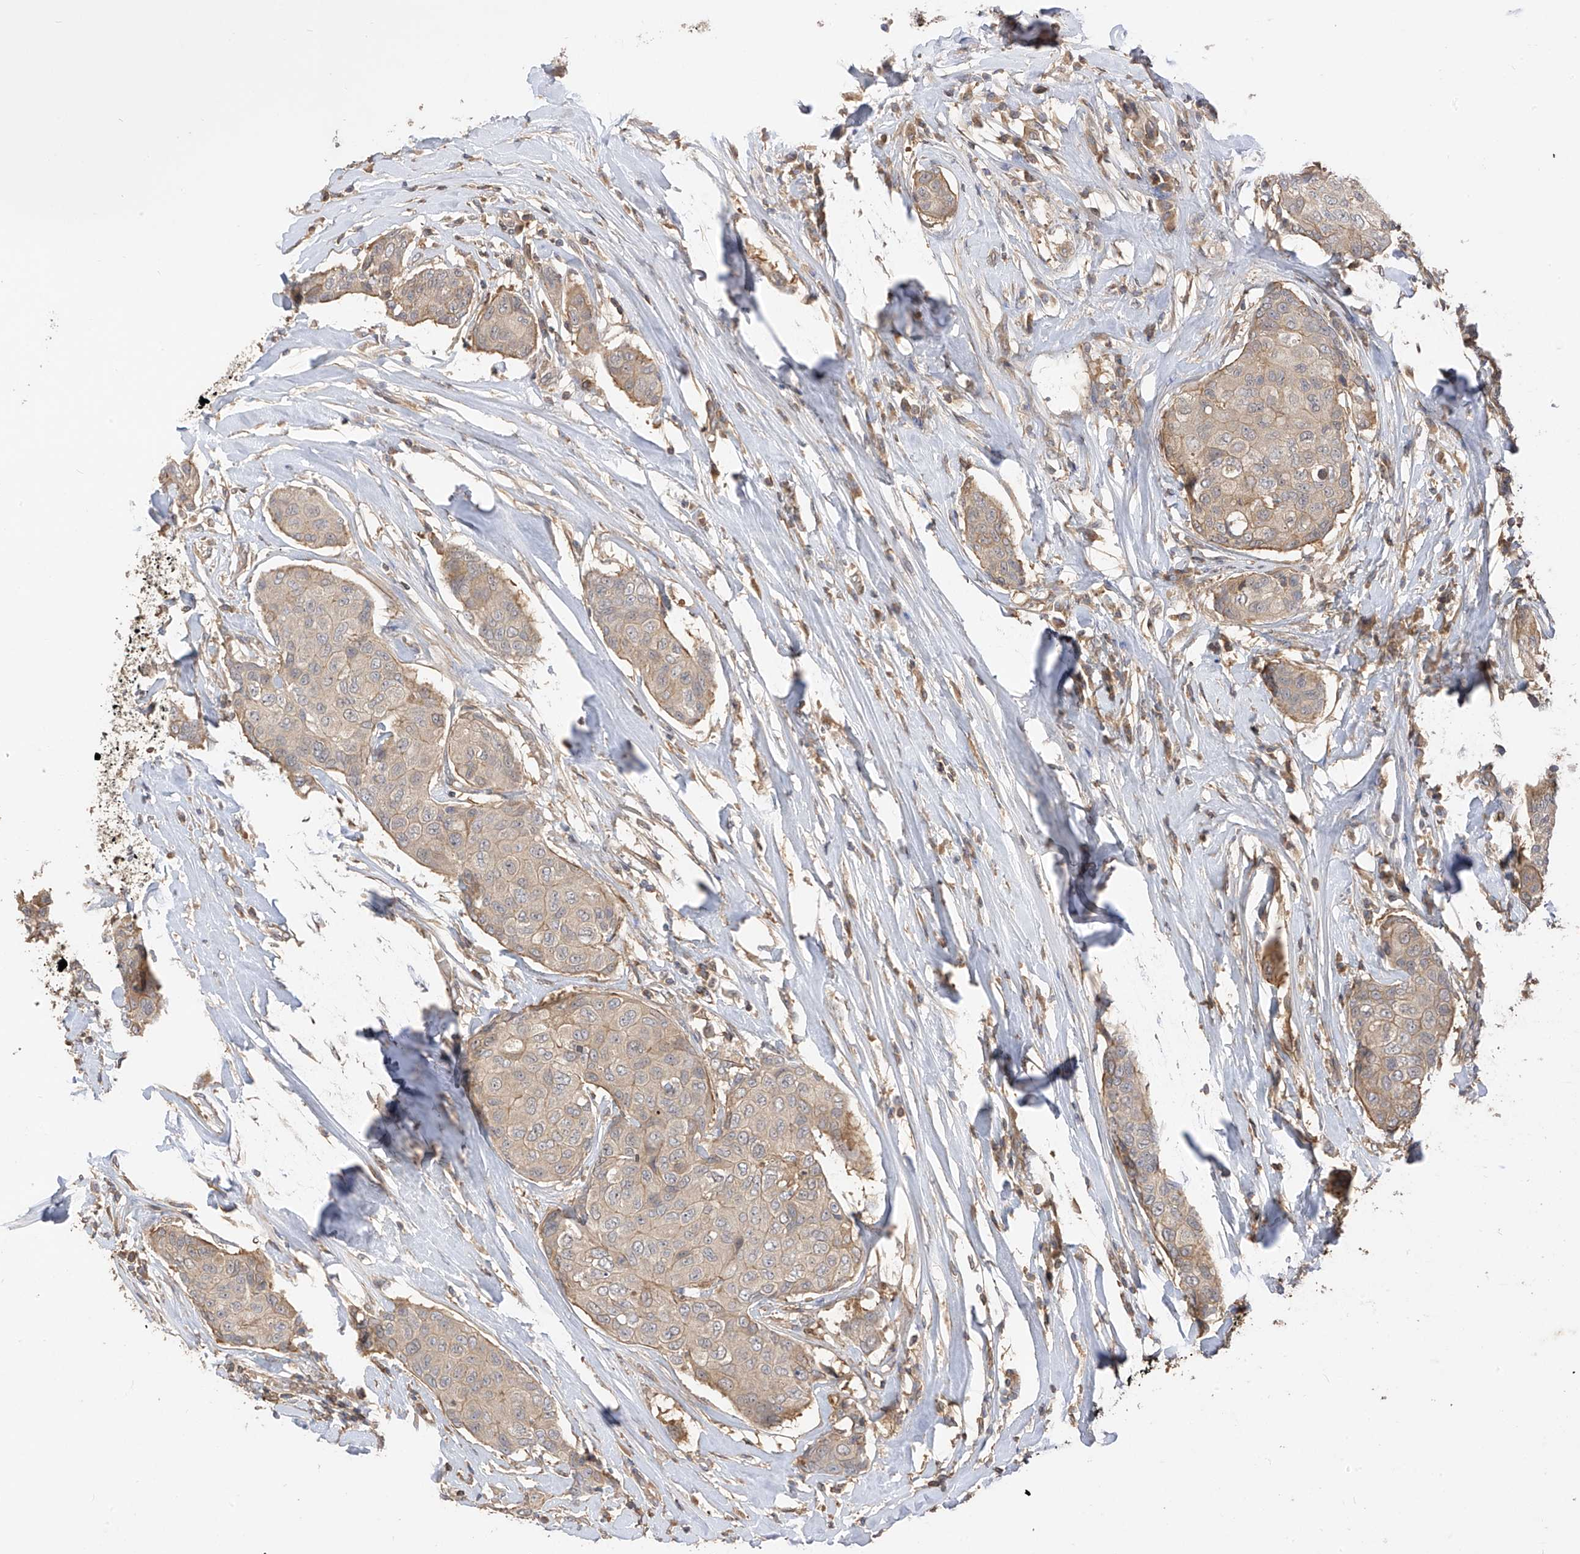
{"staining": {"intensity": "weak", "quantity": "25%-75%", "location": "cytoplasmic/membranous"}, "tissue": "breast cancer", "cell_type": "Tumor cells", "image_type": "cancer", "snomed": [{"axis": "morphology", "description": "Duct carcinoma"}, {"axis": "topography", "description": "Breast"}], "caption": "Protein expression analysis of breast cancer (intraductal carcinoma) displays weak cytoplasmic/membranous positivity in approximately 25%-75% of tumor cells. Immunohistochemistry stains the protein of interest in brown and the nuclei are stained blue.", "gene": "CACNA2D4", "patient": {"sex": "female", "age": 80}}